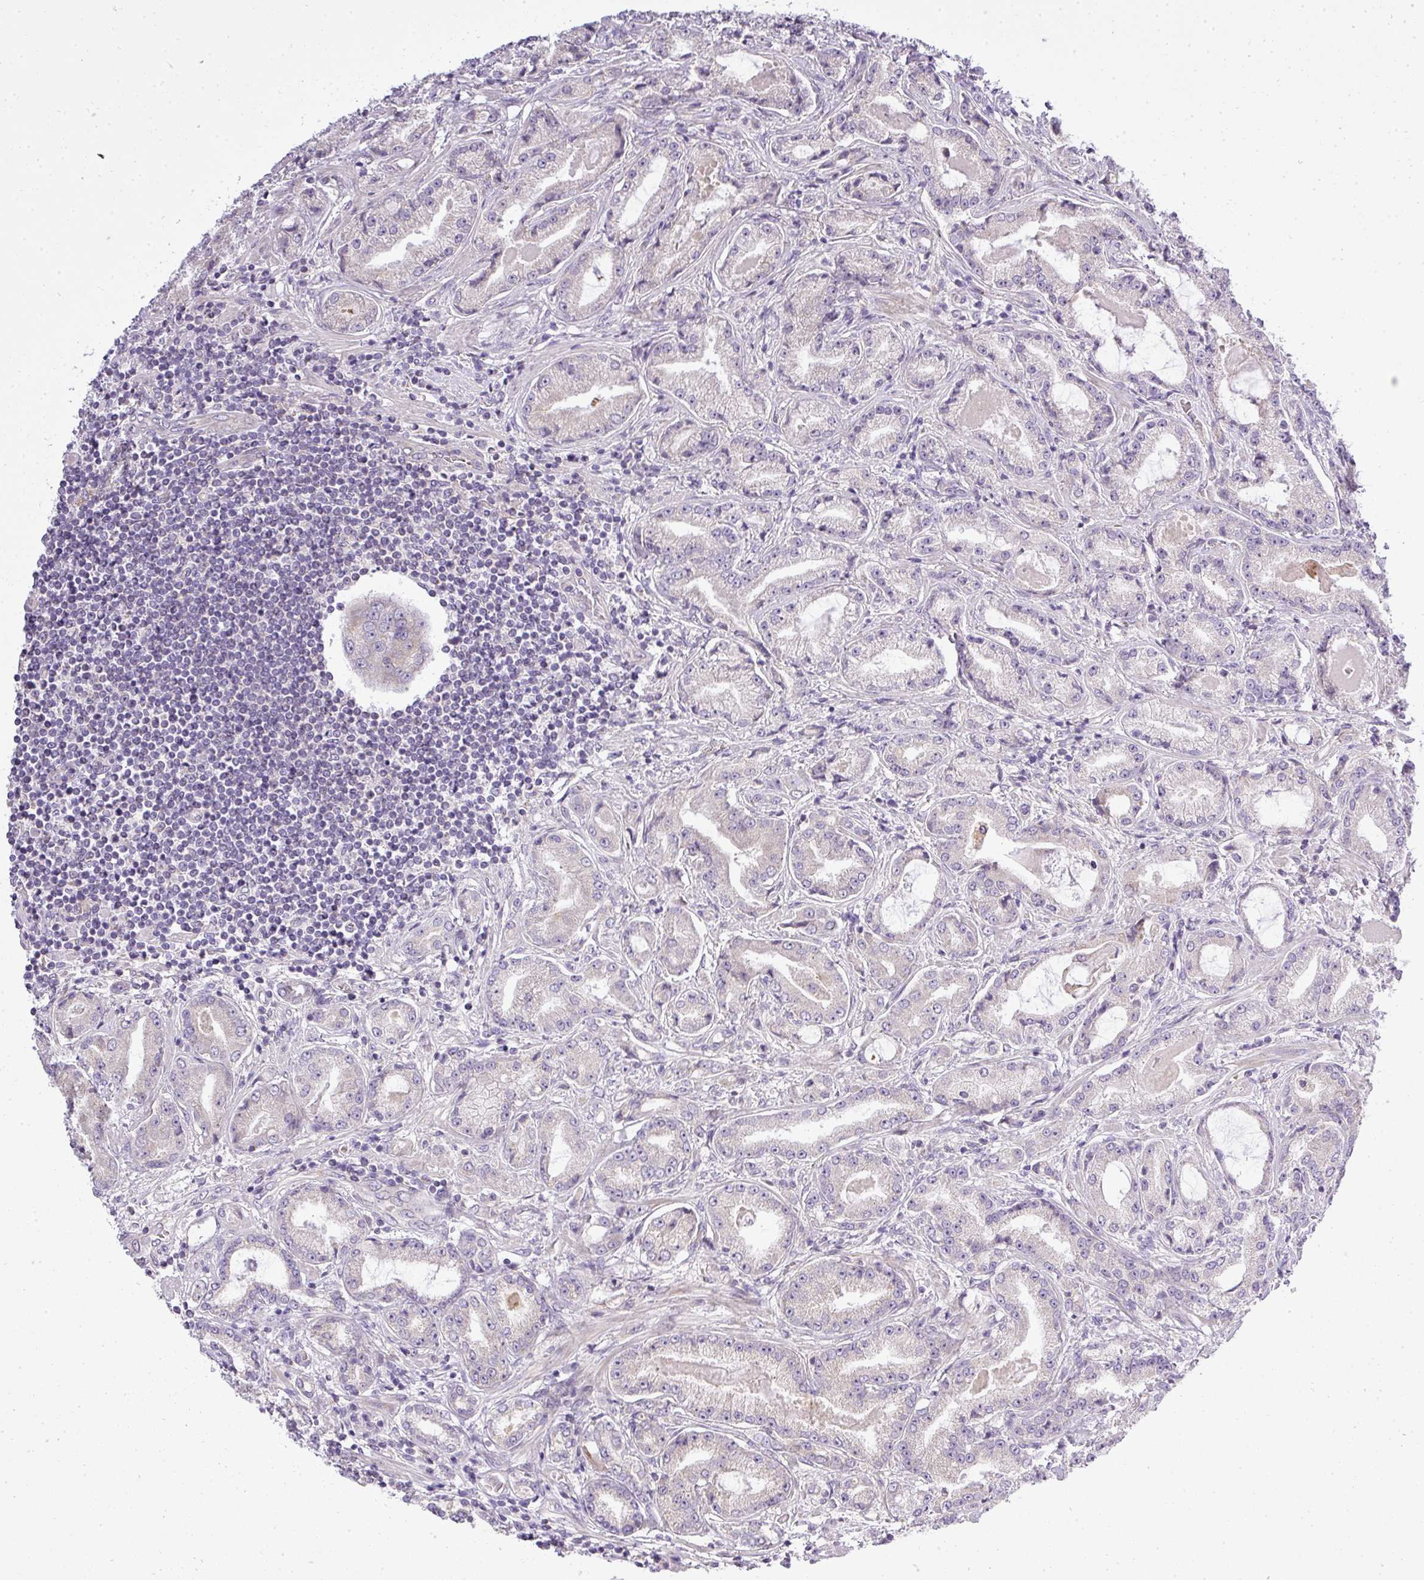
{"staining": {"intensity": "negative", "quantity": "none", "location": "none"}, "tissue": "prostate cancer", "cell_type": "Tumor cells", "image_type": "cancer", "snomed": [{"axis": "morphology", "description": "Adenocarcinoma, High grade"}, {"axis": "topography", "description": "Prostate"}], "caption": "Tumor cells are negative for protein expression in human prostate cancer. The staining was performed using DAB to visualize the protein expression in brown, while the nuclei were stained in blue with hematoxylin (Magnification: 20x).", "gene": "ZDHHC1", "patient": {"sex": "male", "age": 68}}